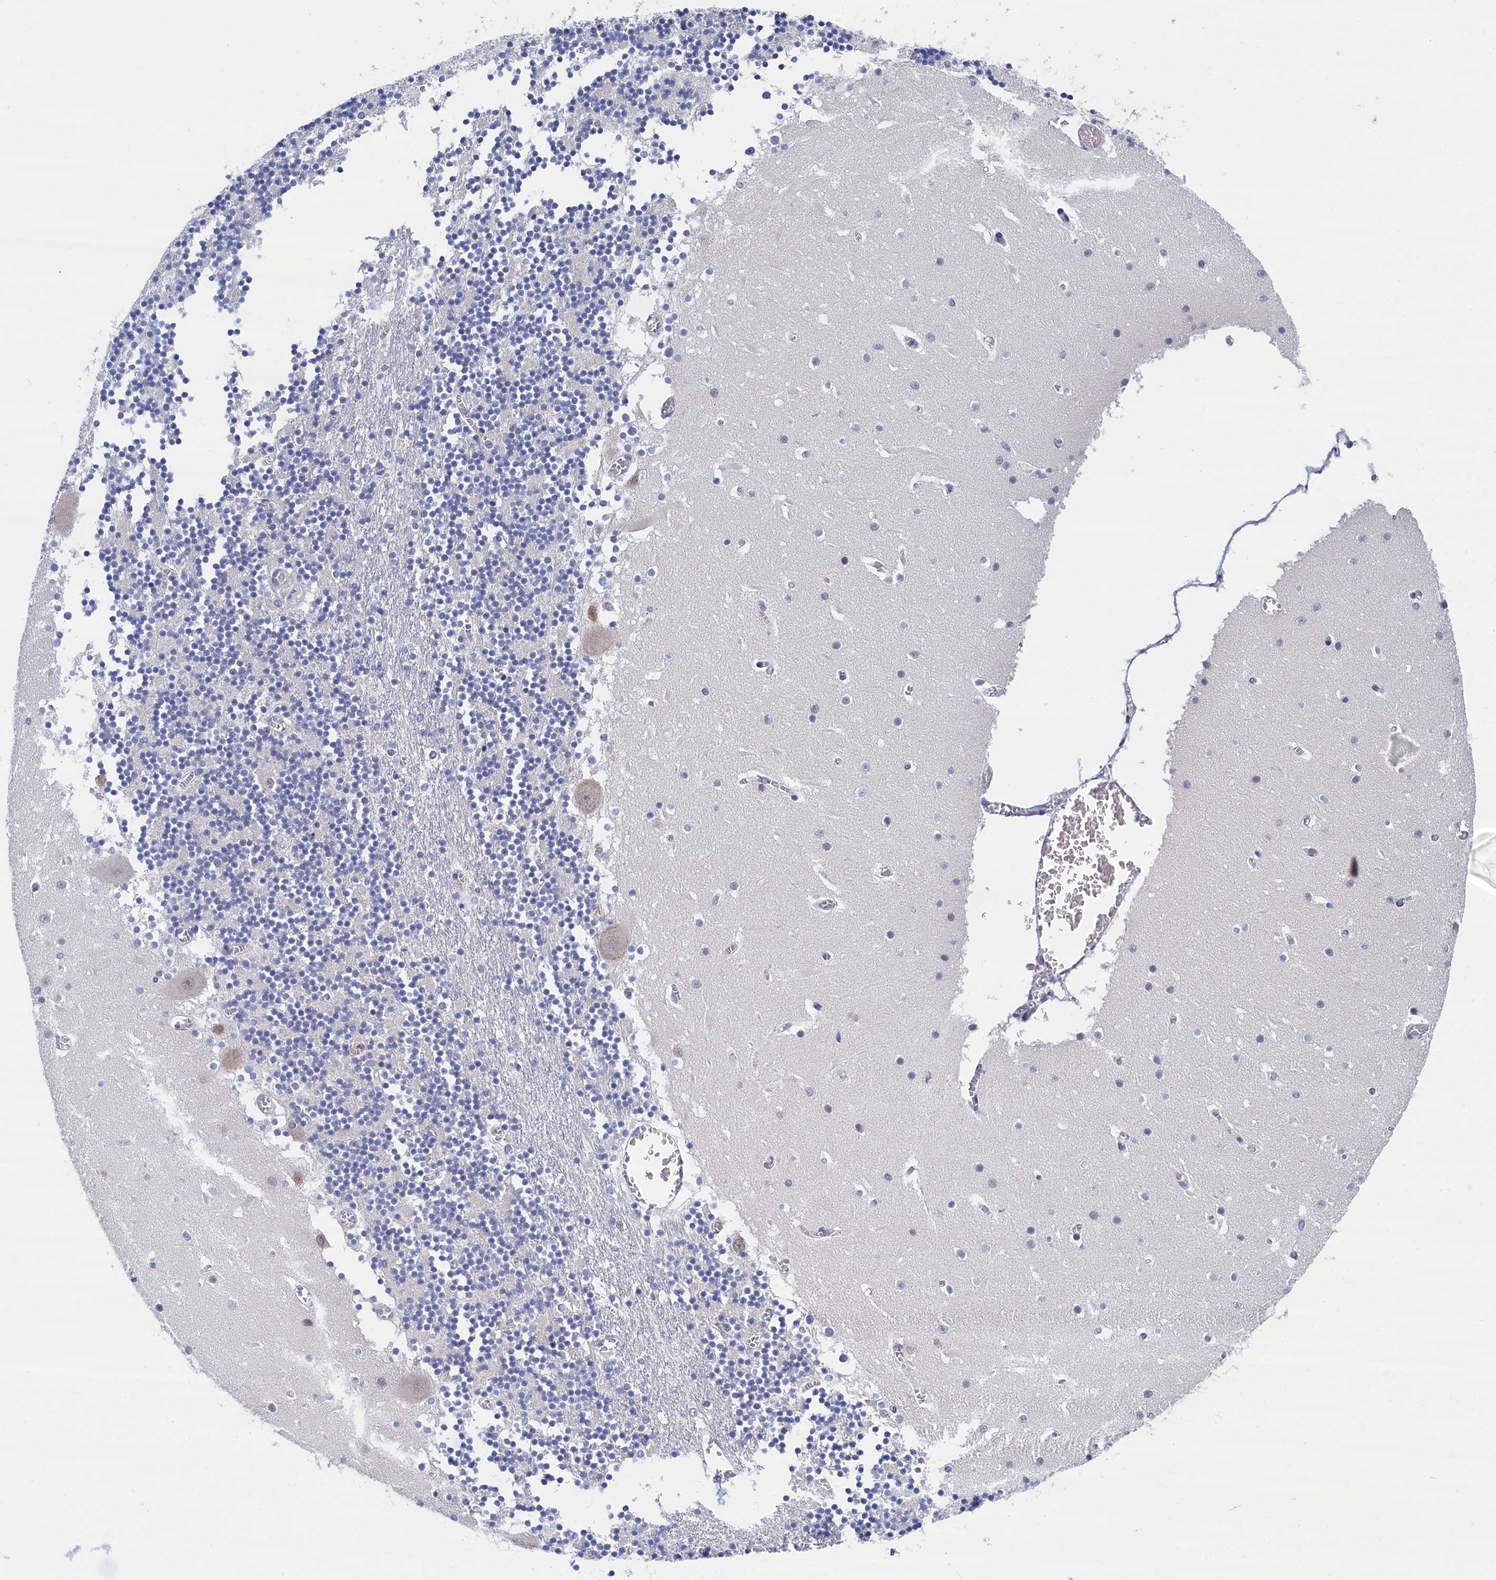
{"staining": {"intensity": "moderate", "quantity": "<25%", "location": "cytoplasmic/membranous,nuclear"}, "tissue": "cerebellum", "cell_type": "Cells in granular layer", "image_type": "normal", "snomed": [{"axis": "morphology", "description": "Normal tissue, NOS"}, {"axis": "topography", "description": "Cerebellum"}], "caption": "Brown immunohistochemical staining in benign cerebellum exhibits moderate cytoplasmic/membranous,nuclear positivity in approximately <25% of cells in granular layer. Using DAB (brown) and hematoxylin (blue) stains, captured at high magnification using brightfield microscopy.", "gene": "PGP", "patient": {"sex": "female", "age": 28}}